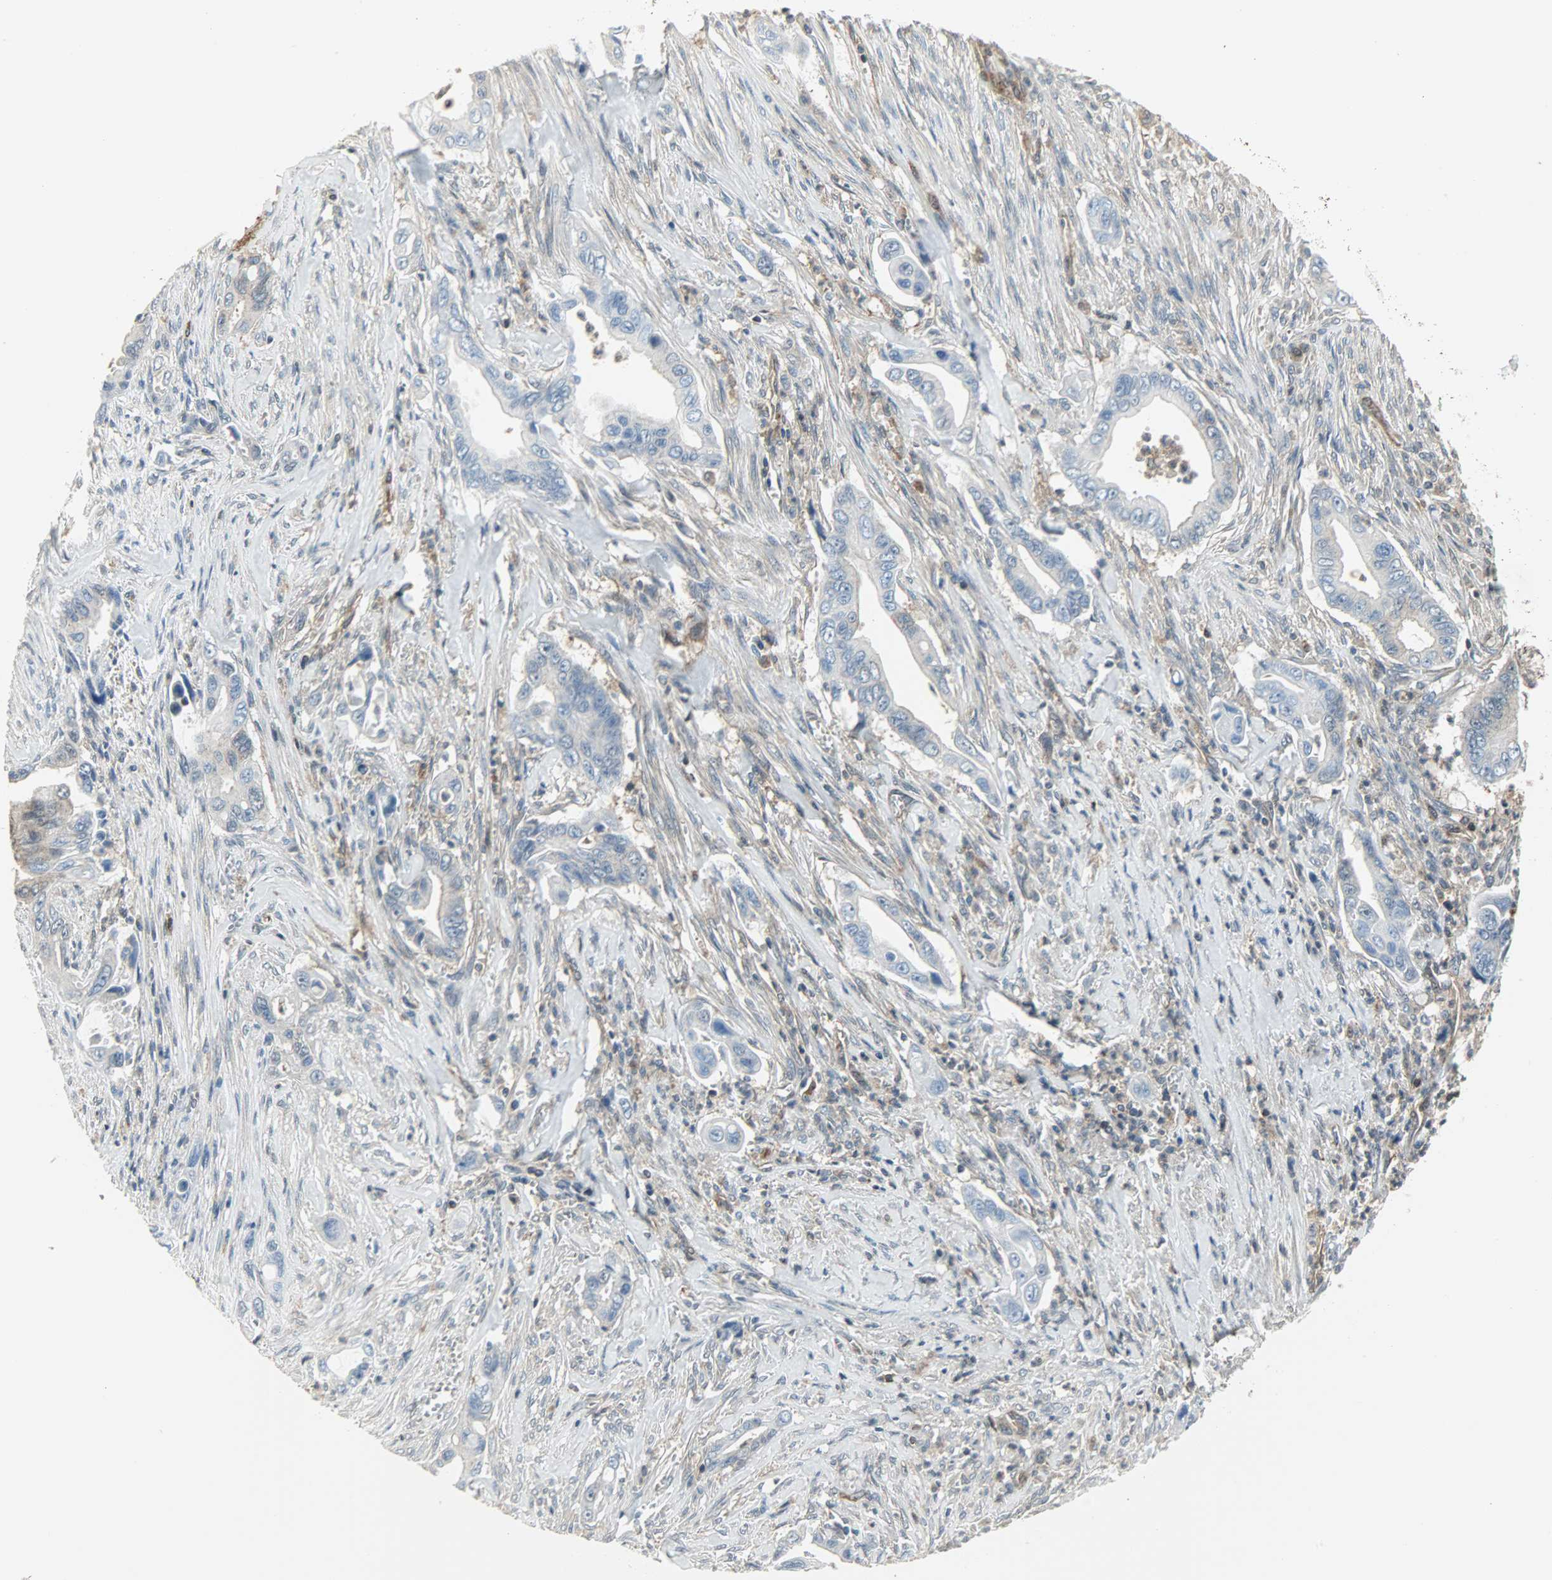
{"staining": {"intensity": "negative", "quantity": "none", "location": "none"}, "tissue": "pancreatic cancer", "cell_type": "Tumor cells", "image_type": "cancer", "snomed": [{"axis": "morphology", "description": "Adenocarcinoma, NOS"}, {"axis": "topography", "description": "Pancreas"}], "caption": "Immunohistochemistry (IHC) micrograph of neoplastic tissue: pancreatic adenocarcinoma stained with DAB reveals no significant protein staining in tumor cells.", "gene": "LDHB", "patient": {"sex": "male", "age": 59}}